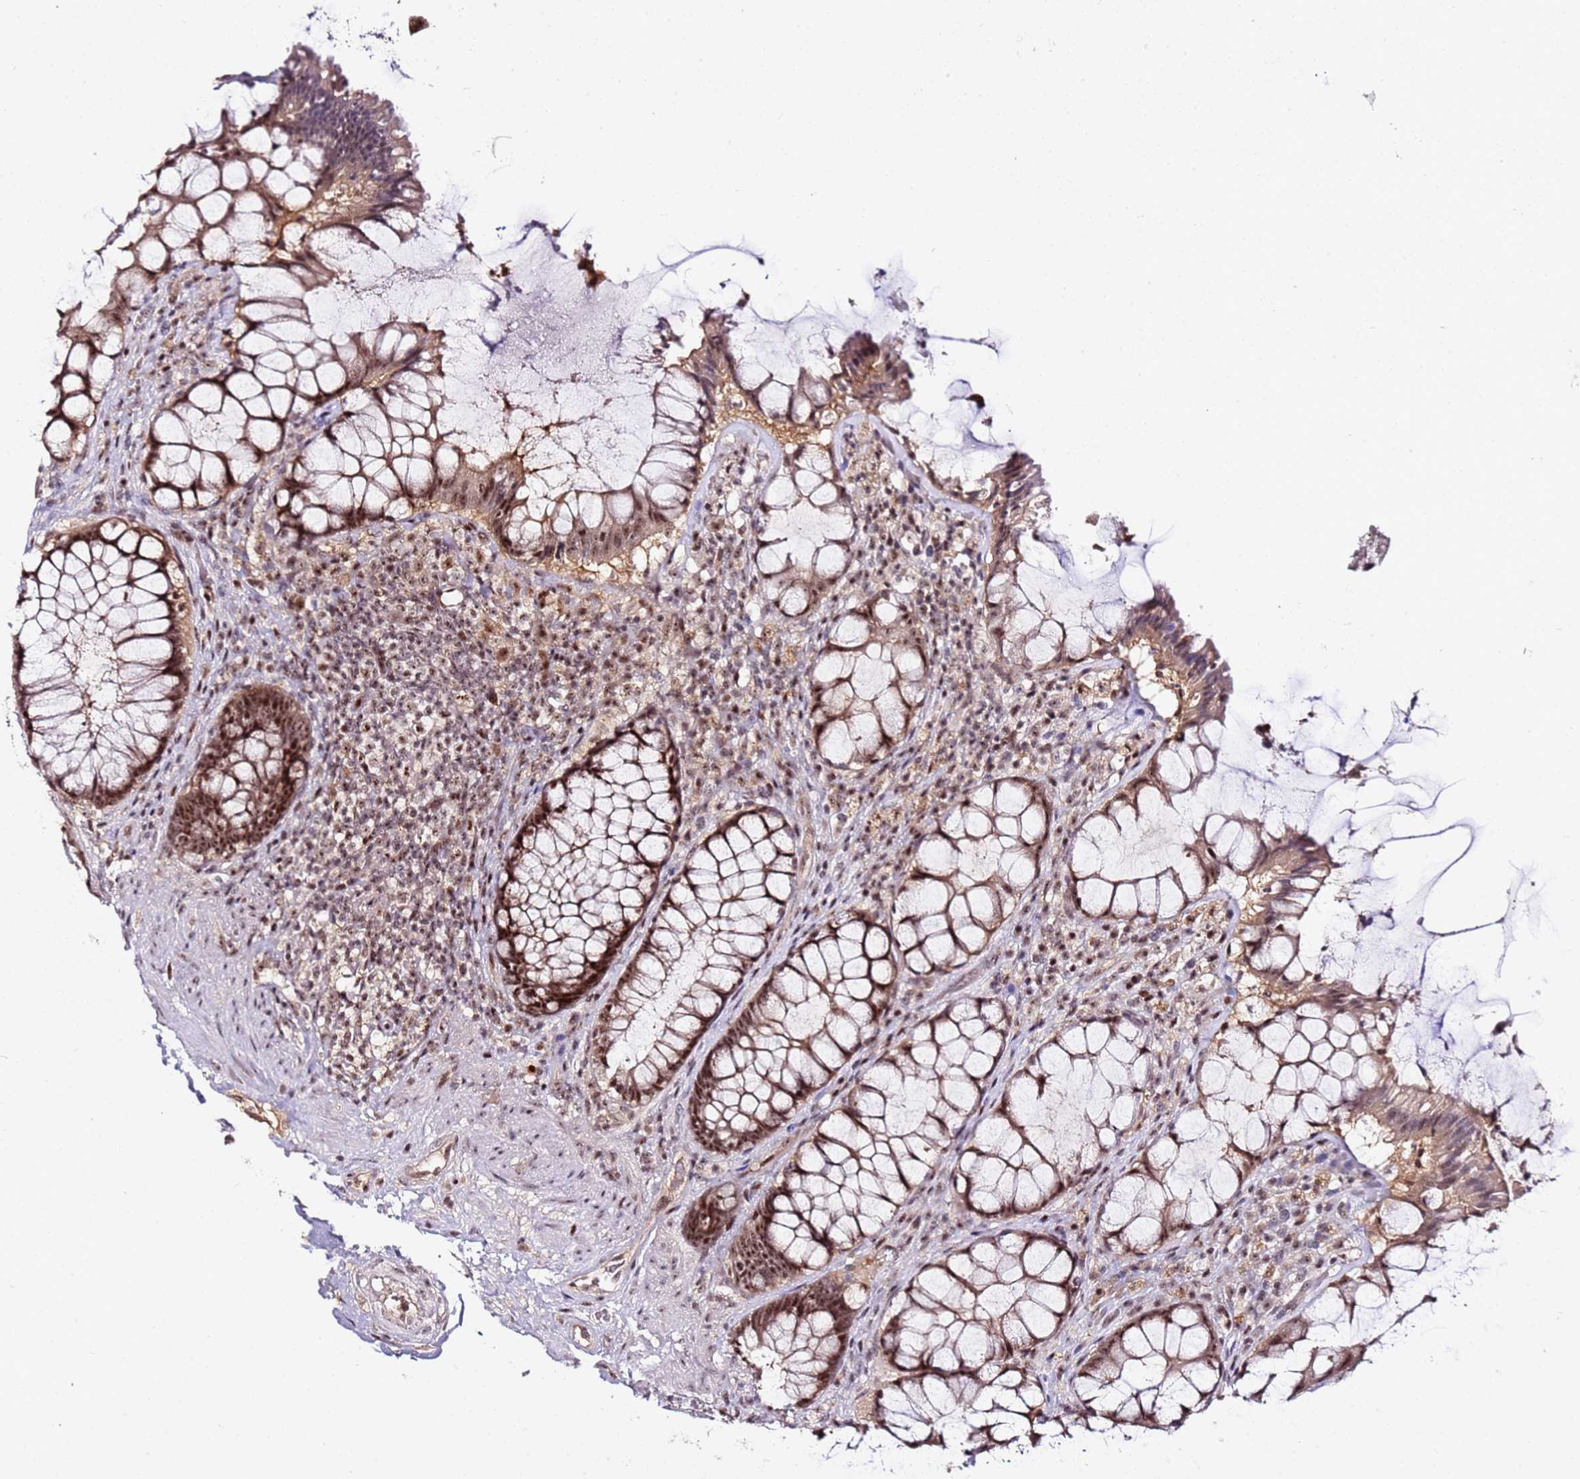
{"staining": {"intensity": "strong", "quantity": ">75%", "location": "cytoplasmic/membranous,nuclear"}, "tissue": "rectum", "cell_type": "Glandular cells", "image_type": "normal", "snomed": [{"axis": "morphology", "description": "Normal tissue, NOS"}, {"axis": "topography", "description": "Rectum"}], "caption": "Human rectum stained with a brown dye demonstrates strong cytoplasmic/membranous,nuclear positive expression in approximately >75% of glandular cells.", "gene": "FCF1", "patient": {"sex": "female", "age": 58}}